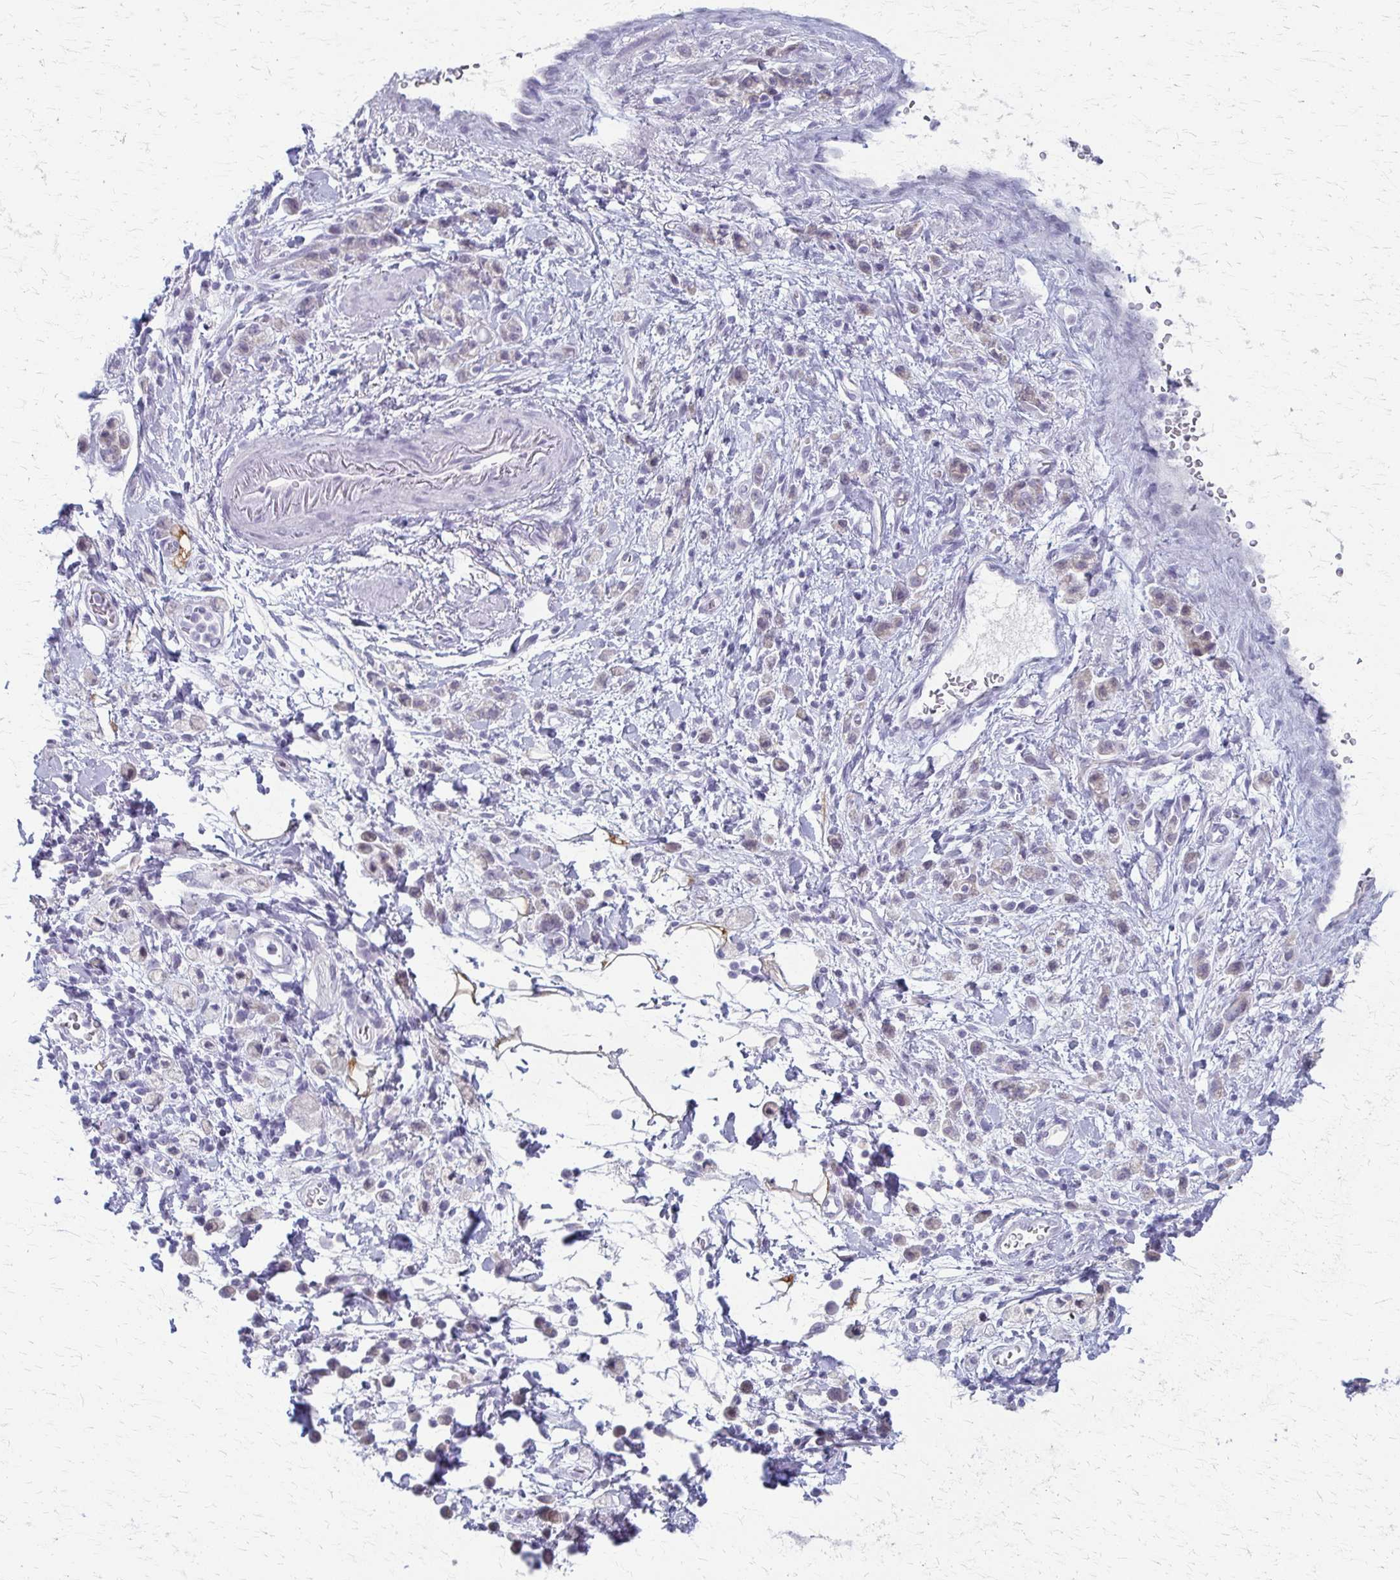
{"staining": {"intensity": "negative", "quantity": "none", "location": "none"}, "tissue": "stomach cancer", "cell_type": "Tumor cells", "image_type": "cancer", "snomed": [{"axis": "morphology", "description": "Adenocarcinoma, NOS"}, {"axis": "topography", "description": "Stomach"}], "caption": "Histopathology image shows no protein staining in tumor cells of adenocarcinoma (stomach) tissue.", "gene": "CYB5A", "patient": {"sex": "male", "age": 77}}